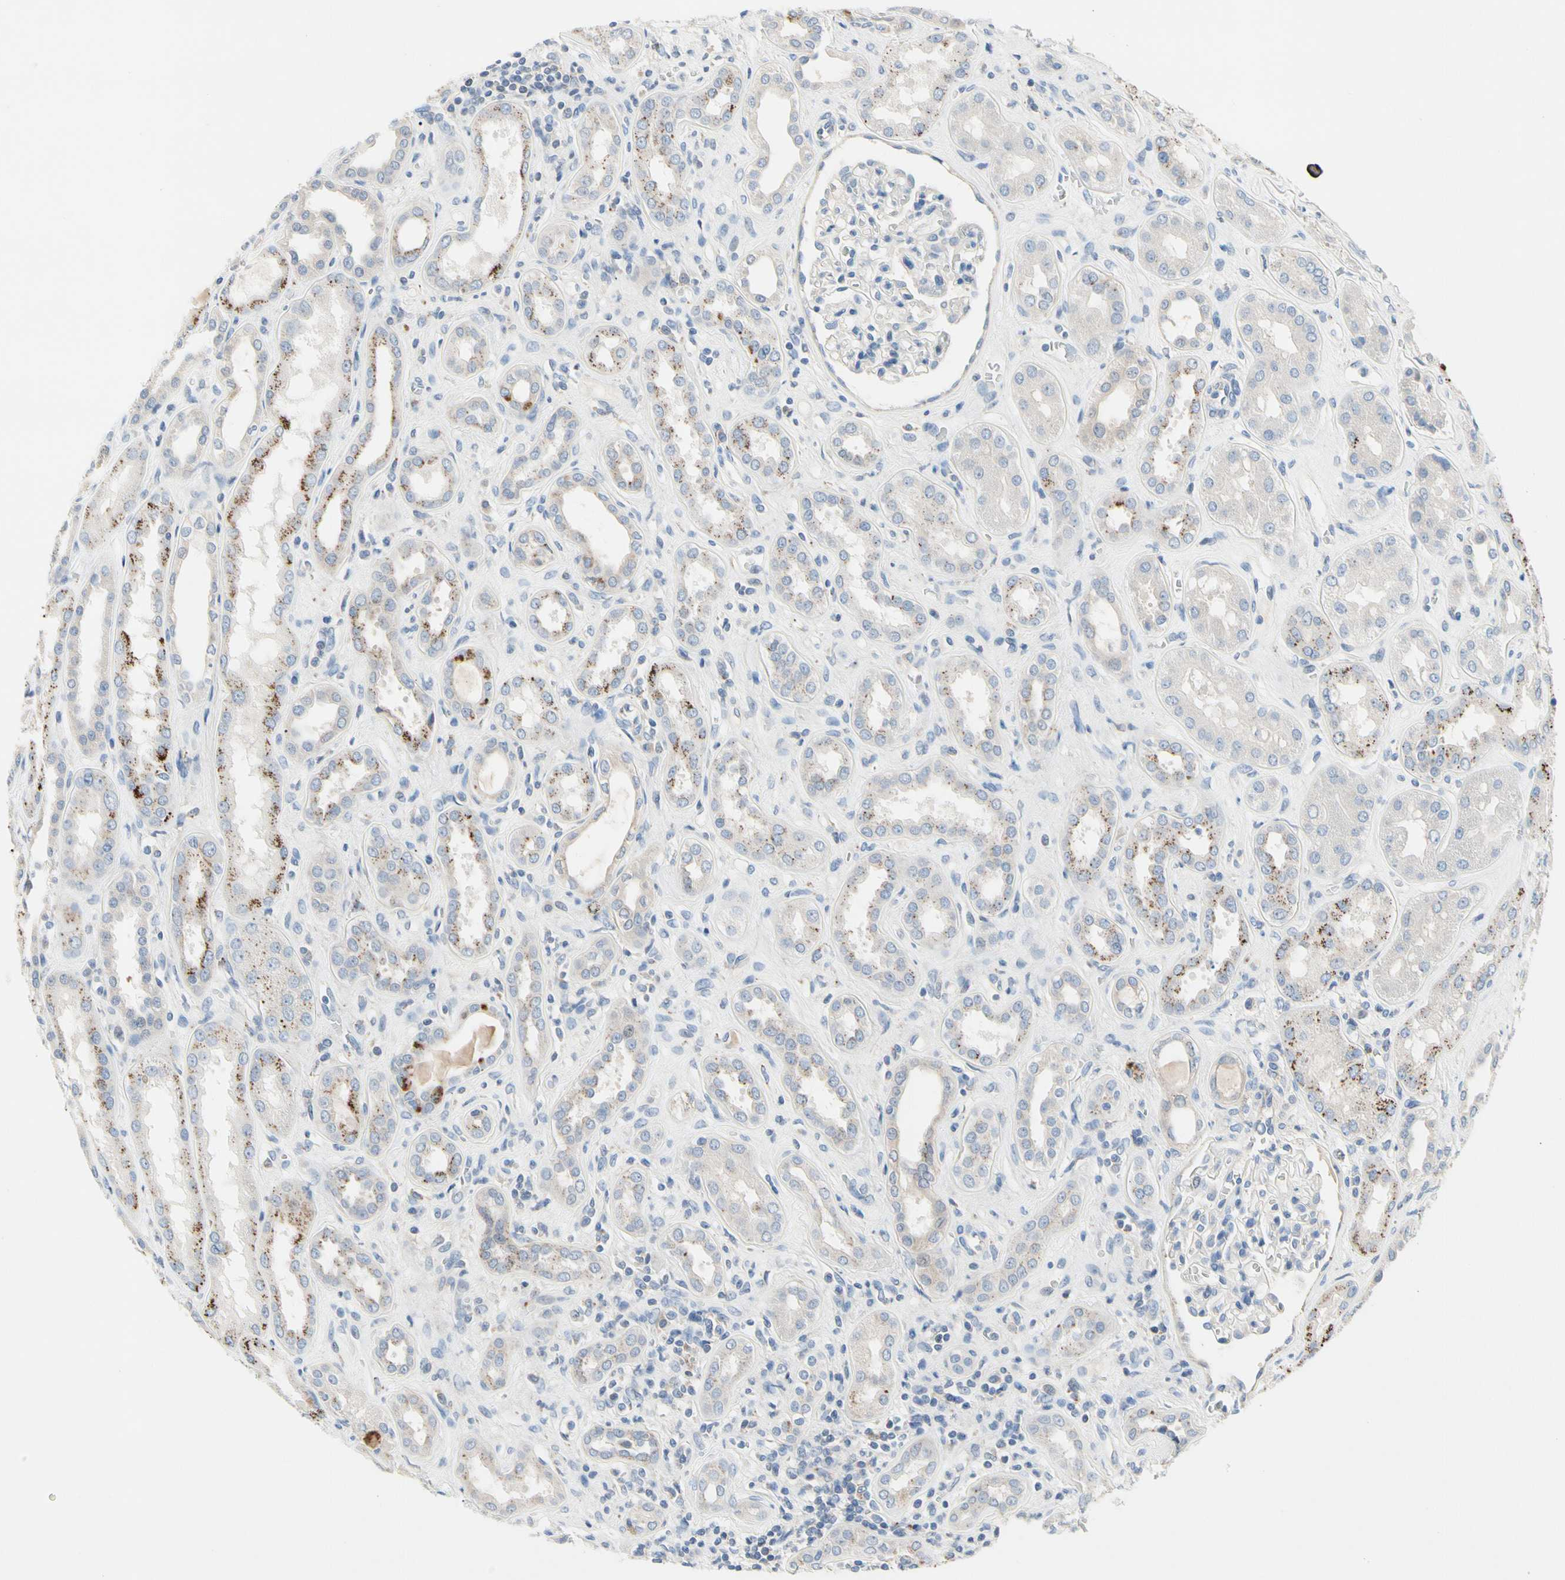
{"staining": {"intensity": "negative", "quantity": "none", "location": "none"}, "tissue": "kidney", "cell_type": "Cells in glomeruli", "image_type": "normal", "snomed": [{"axis": "morphology", "description": "Normal tissue, NOS"}, {"axis": "topography", "description": "Kidney"}], "caption": "Histopathology image shows no significant protein staining in cells in glomeruli of benign kidney.", "gene": "RETSAT", "patient": {"sex": "male", "age": 59}}